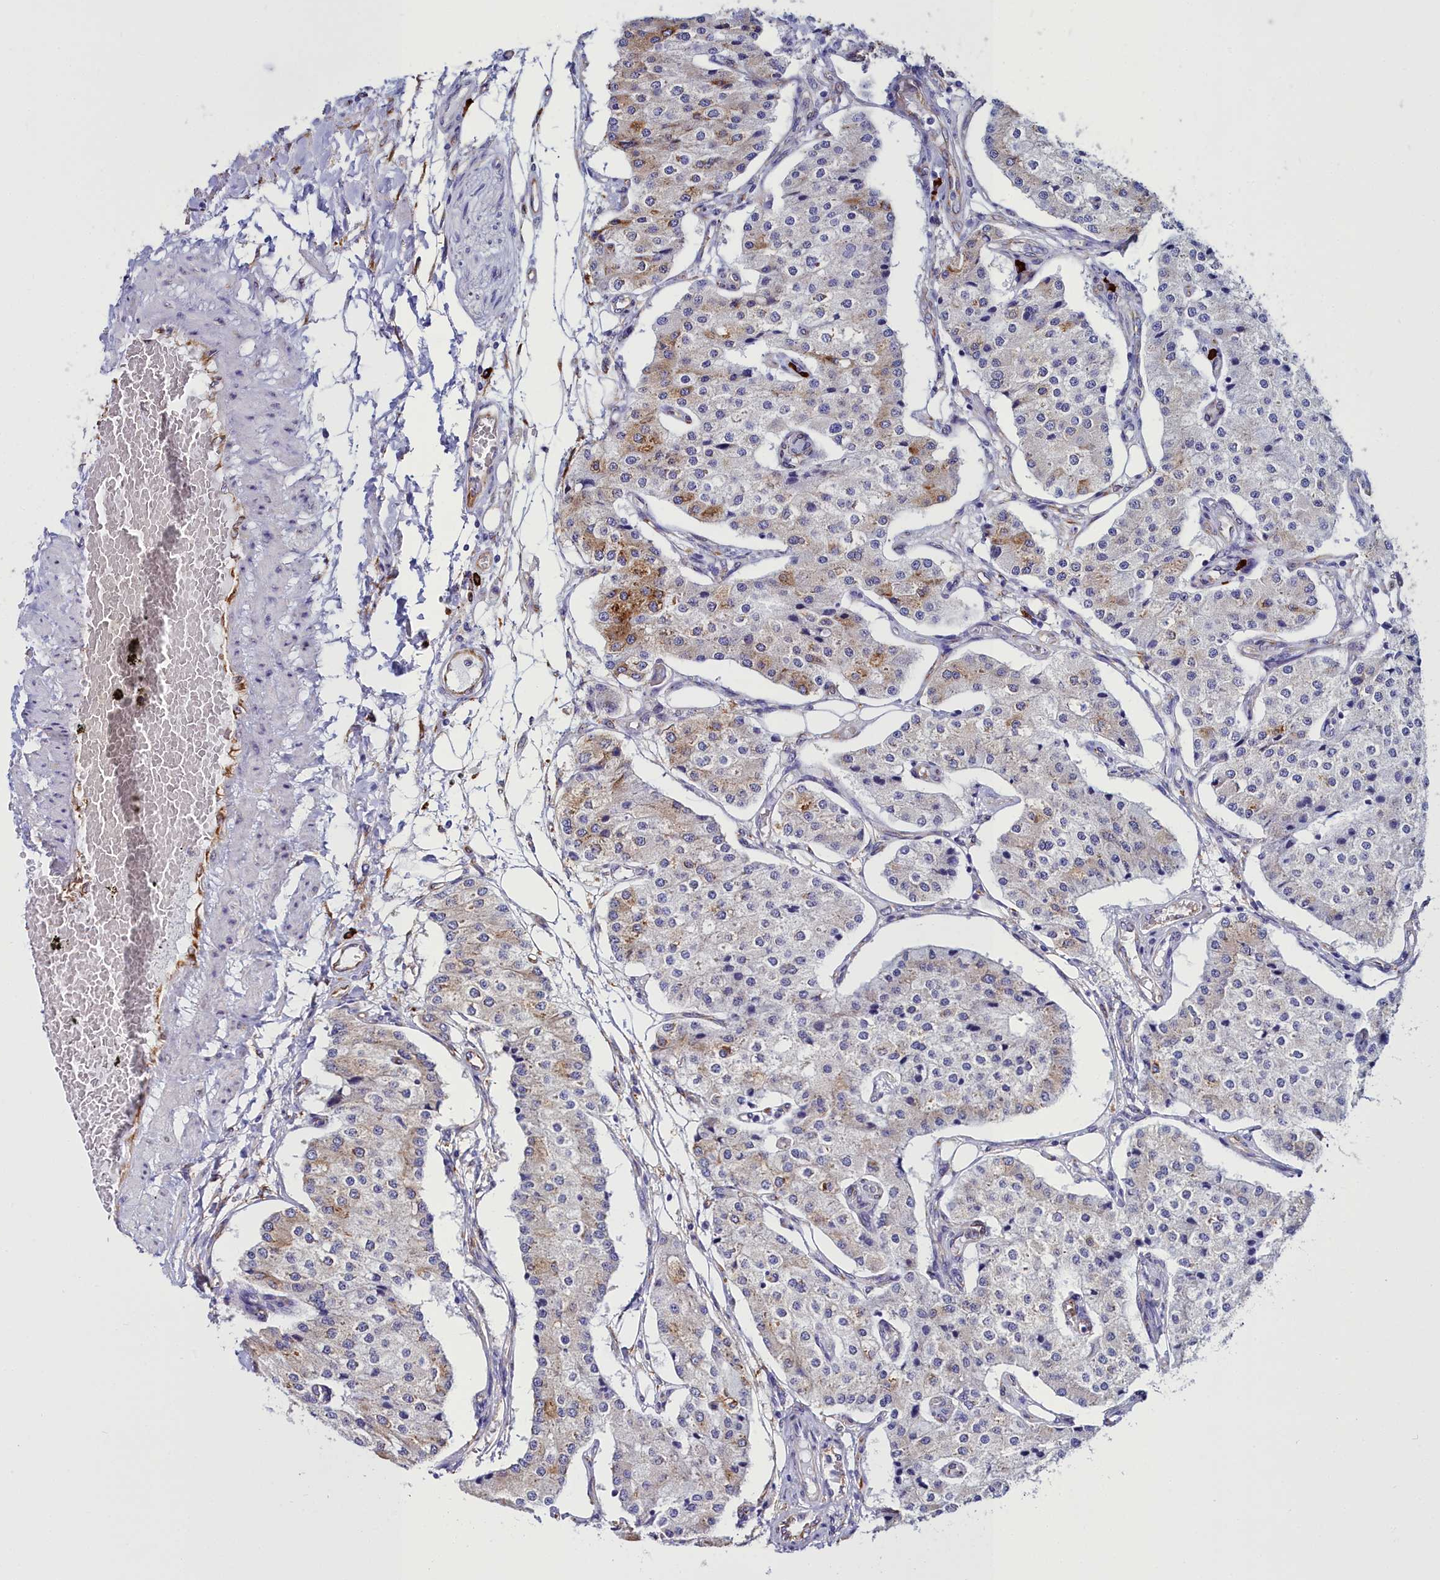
{"staining": {"intensity": "moderate", "quantity": "<25%", "location": "cytoplasmic/membranous"}, "tissue": "carcinoid", "cell_type": "Tumor cells", "image_type": "cancer", "snomed": [{"axis": "morphology", "description": "Carcinoid, malignant, NOS"}, {"axis": "topography", "description": "Colon"}], "caption": "Malignant carcinoid stained for a protein (brown) exhibits moderate cytoplasmic/membranous positive expression in about <25% of tumor cells.", "gene": "TXNDC5", "patient": {"sex": "female", "age": 52}}